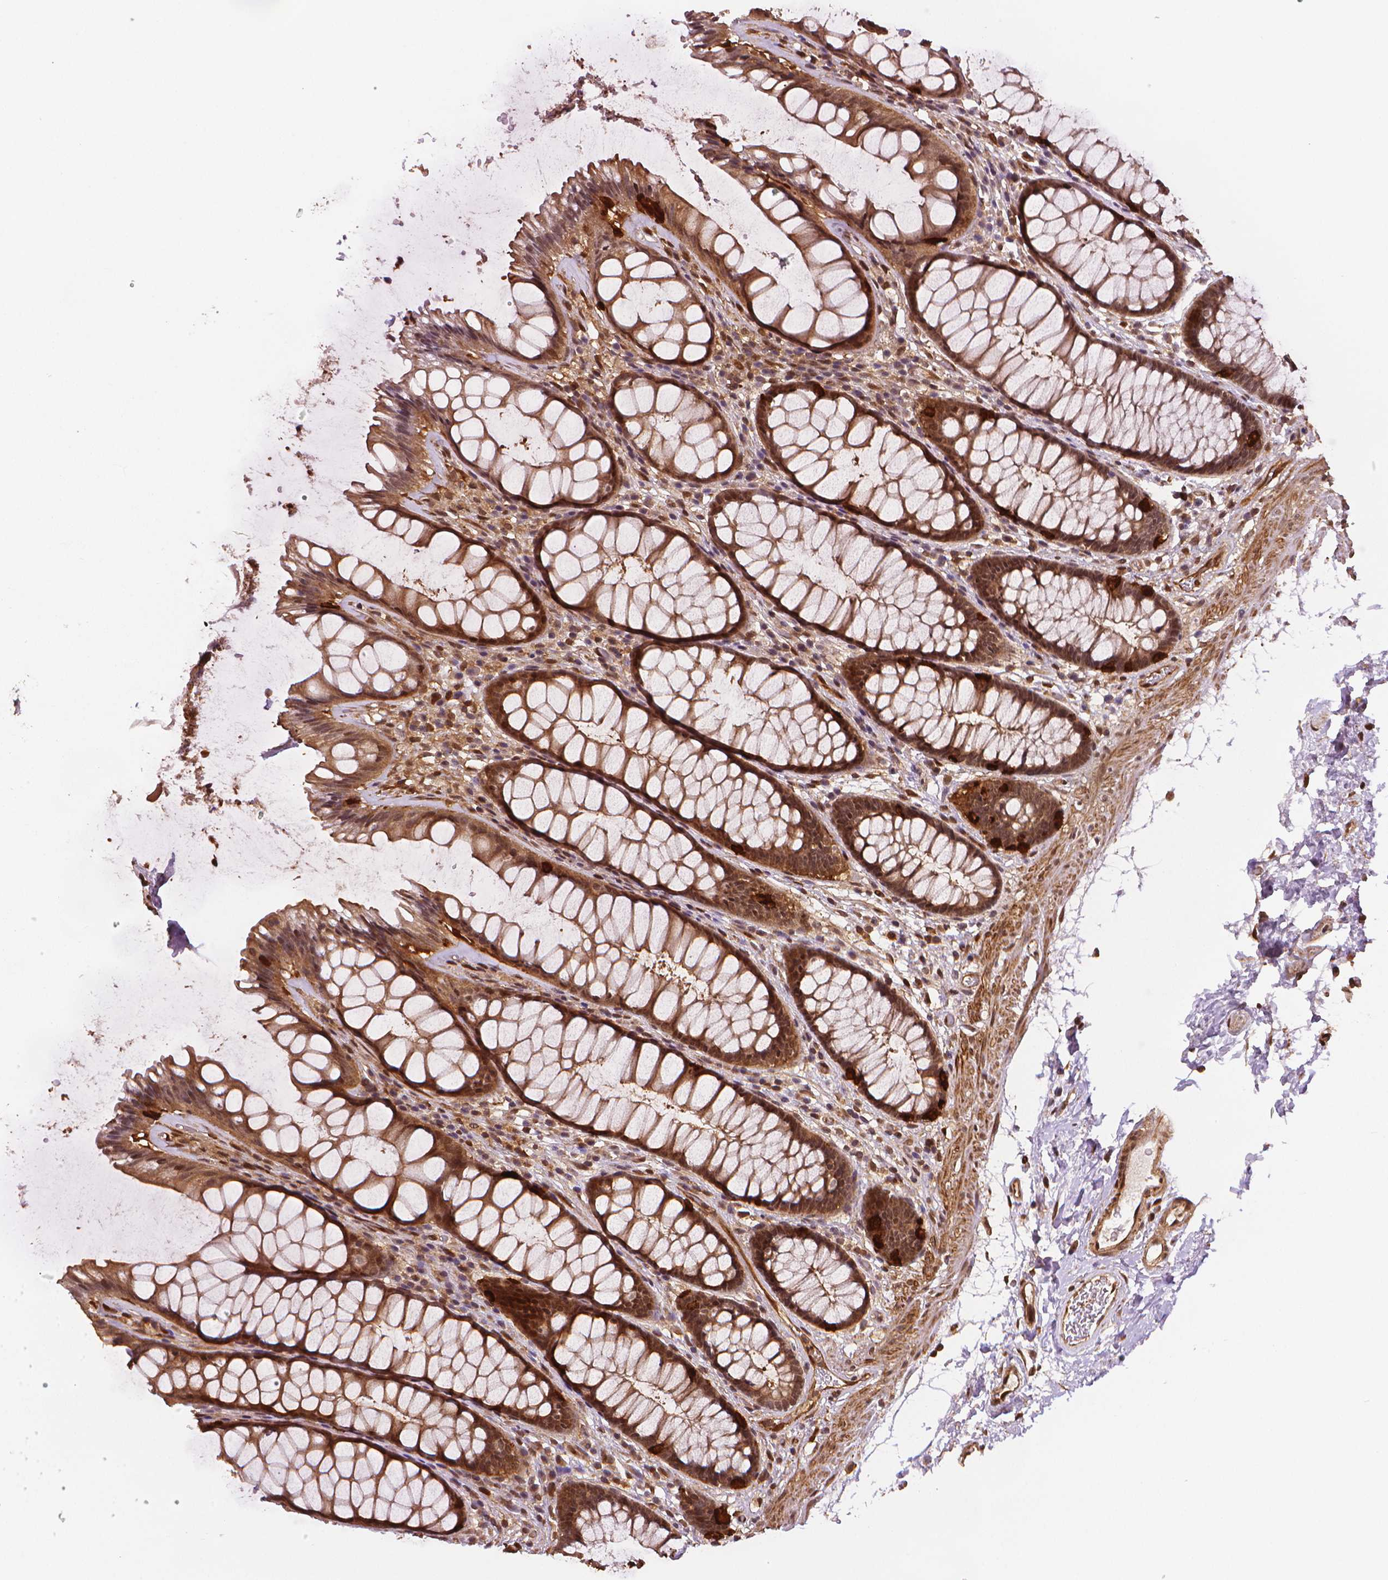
{"staining": {"intensity": "strong", "quantity": ">75%", "location": "cytoplasmic/membranous"}, "tissue": "rectum", "cell_type": "Glandular cells", "image_type": "normal", "snomed": [{"axis": "morphology", "description": "Normal tissue, NOS"}, {"axis": "topography", "description": "Rectum"}], "caption": "DAB (3,3'-diaminobenzidine) immunohistochemical staining of benign rectum reveals strong cytoplasmic/membranous protein staining in approximately >75% of glandular cells.", "gene": "STAT3", "patient": {"sex": "male", "age": 72}}